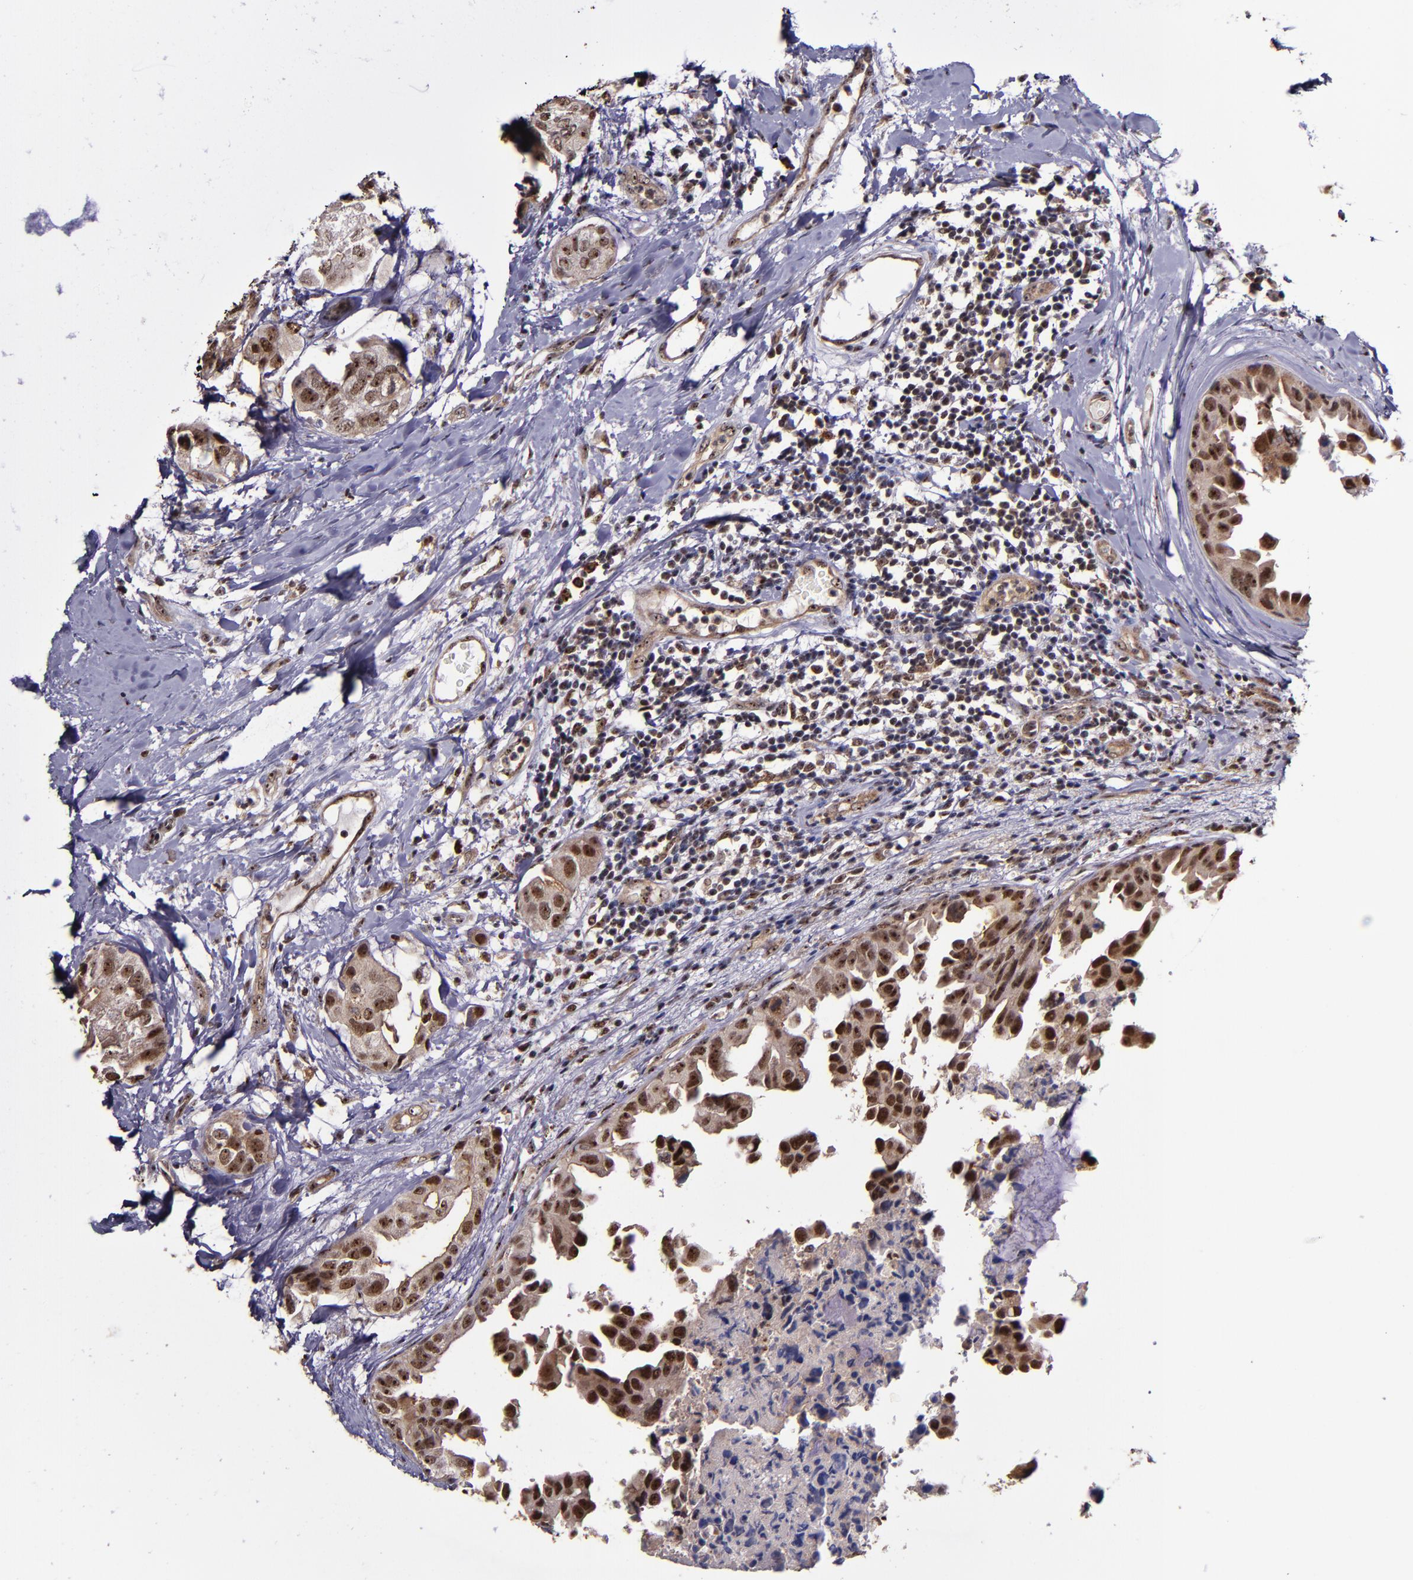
{"staining": {"intensity": "strong", "quantity": ">75%", "location": "cytoplasmic/membranous,nuclear"}, "tissue": "breast cancer", "cell_type": "Tumor cells", "image_type": "cancer", "snomed": [{"axis": "morphology", "description": "Duct carcinoma"}, {"axis": "topography", "description": "Breast"}], "caption": "A brown stain highlights strong cytoplasmic/membranous and nuclear positivity of a protein in human breast cancer (intraductal carcinoma) tumor cells.", "gene": "CECR2", "patient": {"sex": "female", "age": 40}}